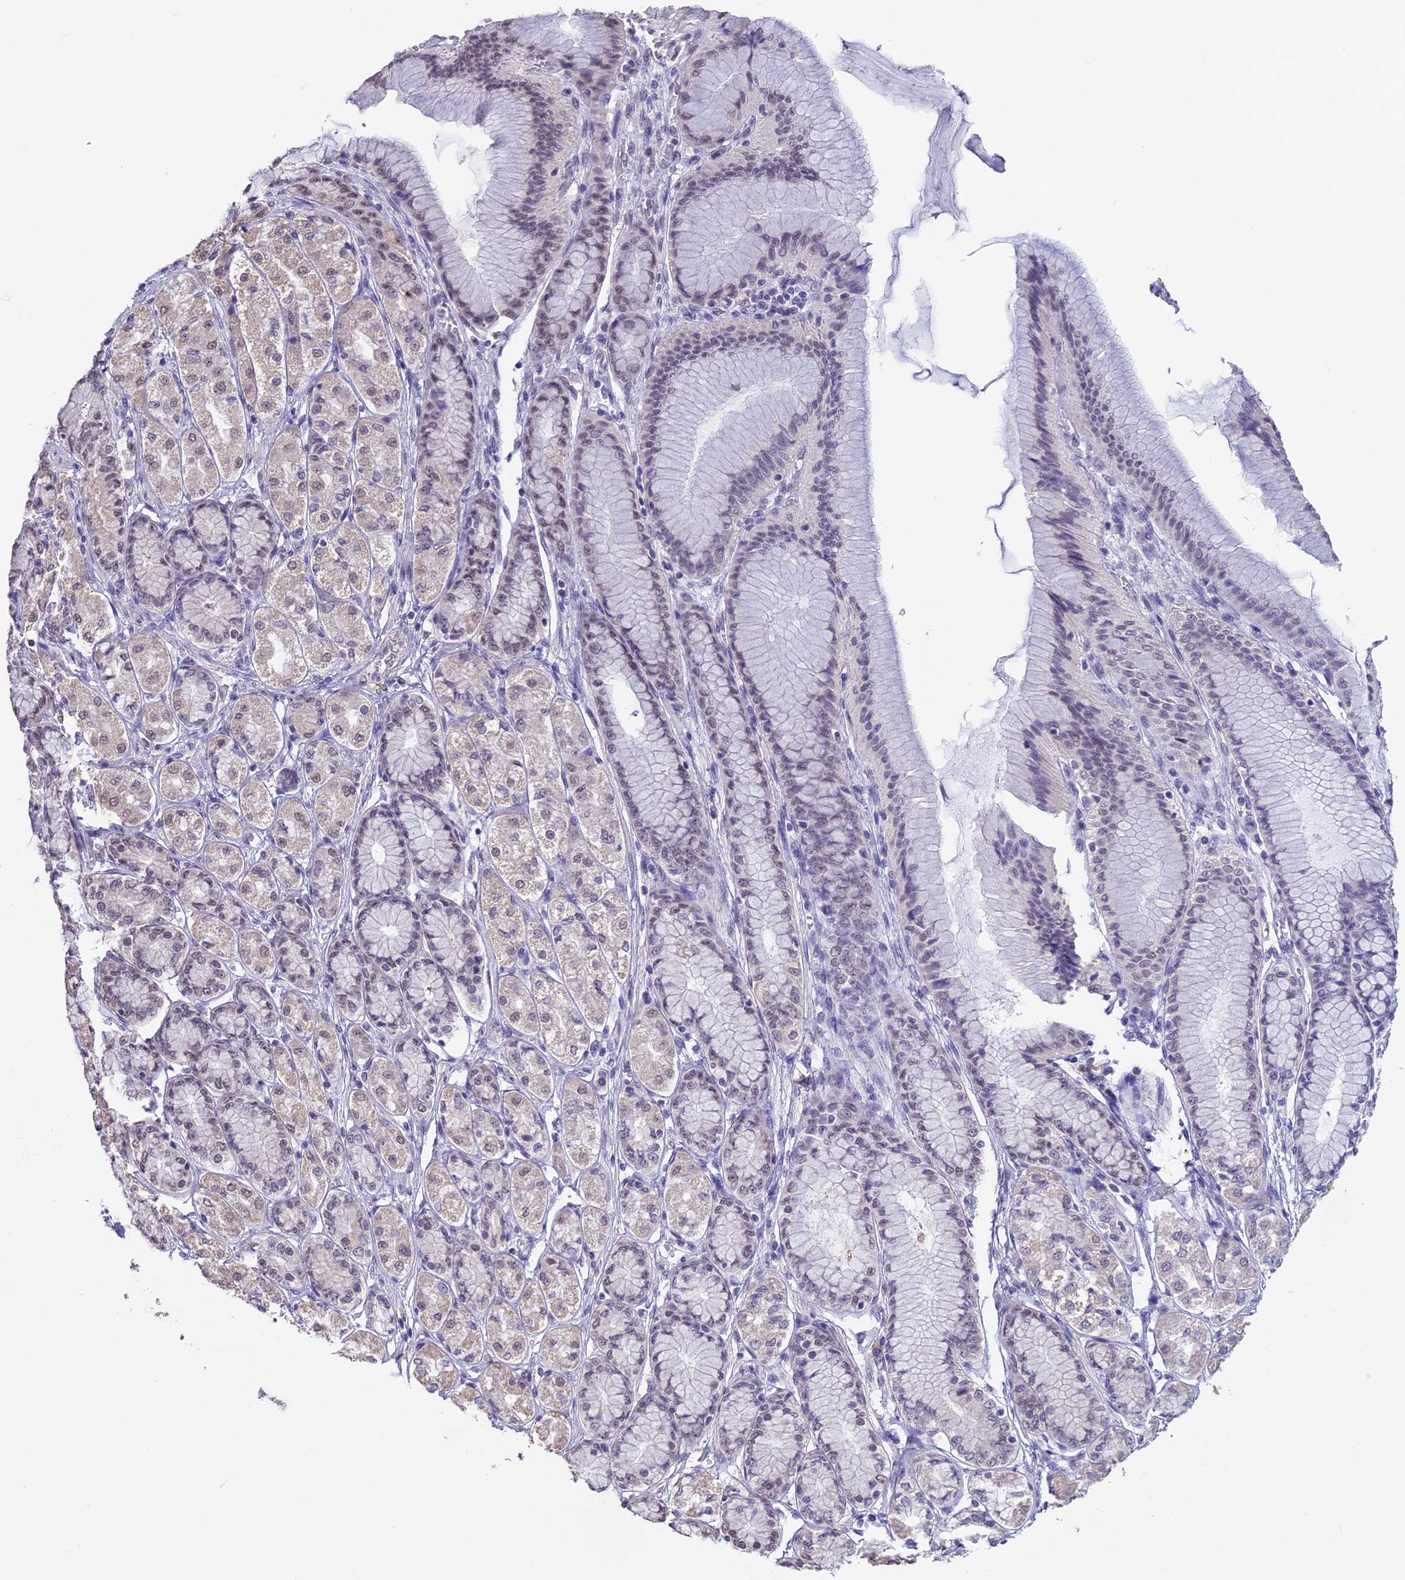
{"staining": {"intensity": "weak", "quantity": "<25%", "location": "nuclear"}, "tissue": "stomach cancer", "cell_type": "Tumor cells", "image_type": "cancer", "snomed": [{"axis": "morphology", "description": "Normal tissue, NOS"}, {"axis": "morphology", "description": "Adenocarcinoma, NOS"}, {"axis": "topography", "description": "Stomach, upper"}, {"axis": "topography", "description": "Stomach"}], "caption": "This is an IHC photomicrograph of adenocarcinoma (stomach). There is no staining in tumor cells.", "gene": "SETD2", "patient": {"sex": "female", "age": 65}}